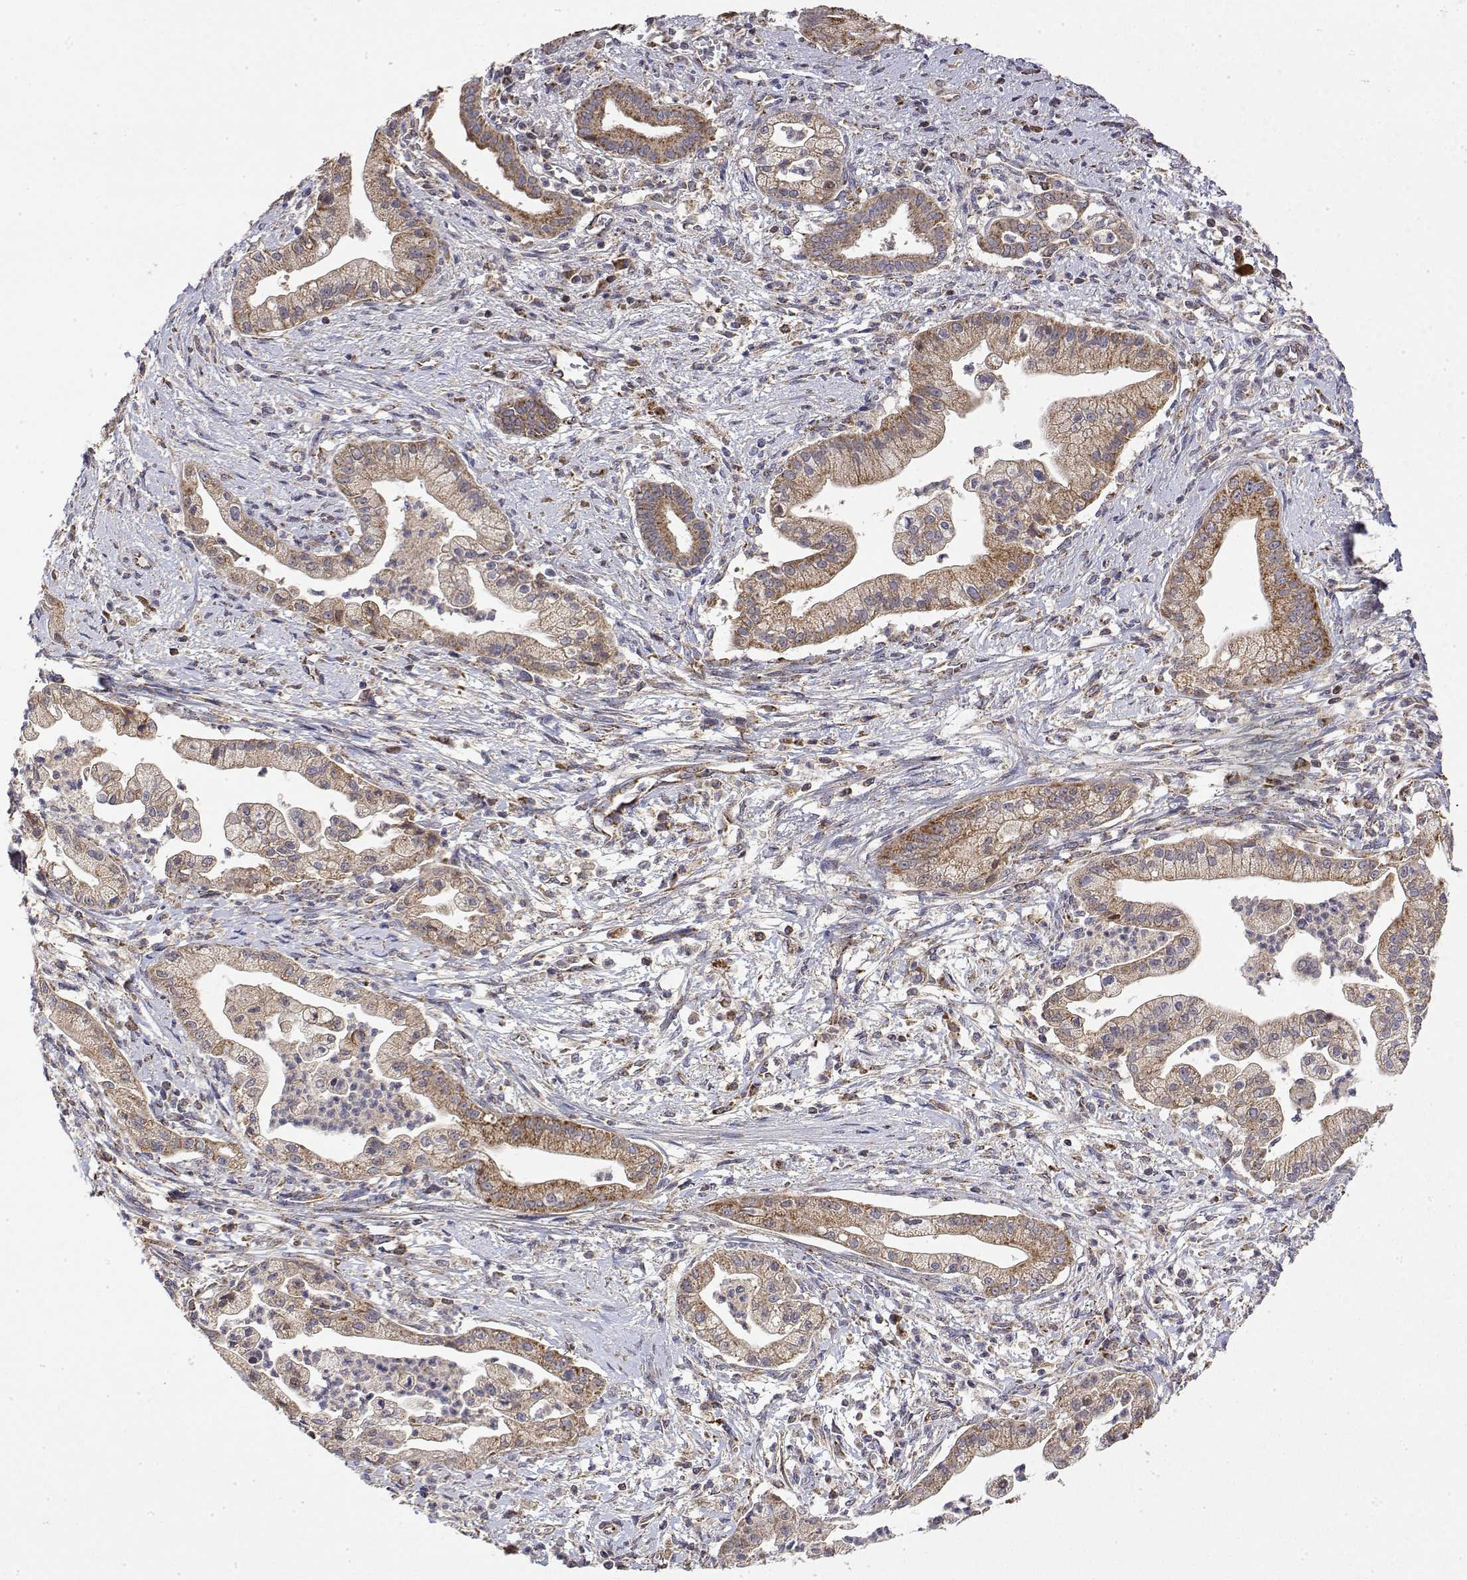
{"staining": {"intensity": "moderate", "quantity": ">75%", "location": "cytoplasmic/membranous"}, "tissue": "pancreatic cancer", "cell_type": "Tumor cells", "image_type": "cancer", "snomed": [{"axis": "morphology", "description": "Normal tissue, NOS"}, {"axis": "morphology", "description": "Adenocarcinoma, NOS"}, {"axis": "topography", "description": "Lymph node"}, {"axis": "topography", "description": "Pancreas"}], "caption": "High-magnification brightfield microscopy of pancreatic cancer stained with DAB (brown) and counterstained with hematoxylin (blue). tumor cells exhibit moderate cytoplasmic/membranous expression is identified in about>75% of cells. (DAB (3,3'-diaminobenzidine) IHC with brightfield microscopy, high magnification).", "gene": "GADD45GIP1", "patient": {"sex": "female", "age": 58}}